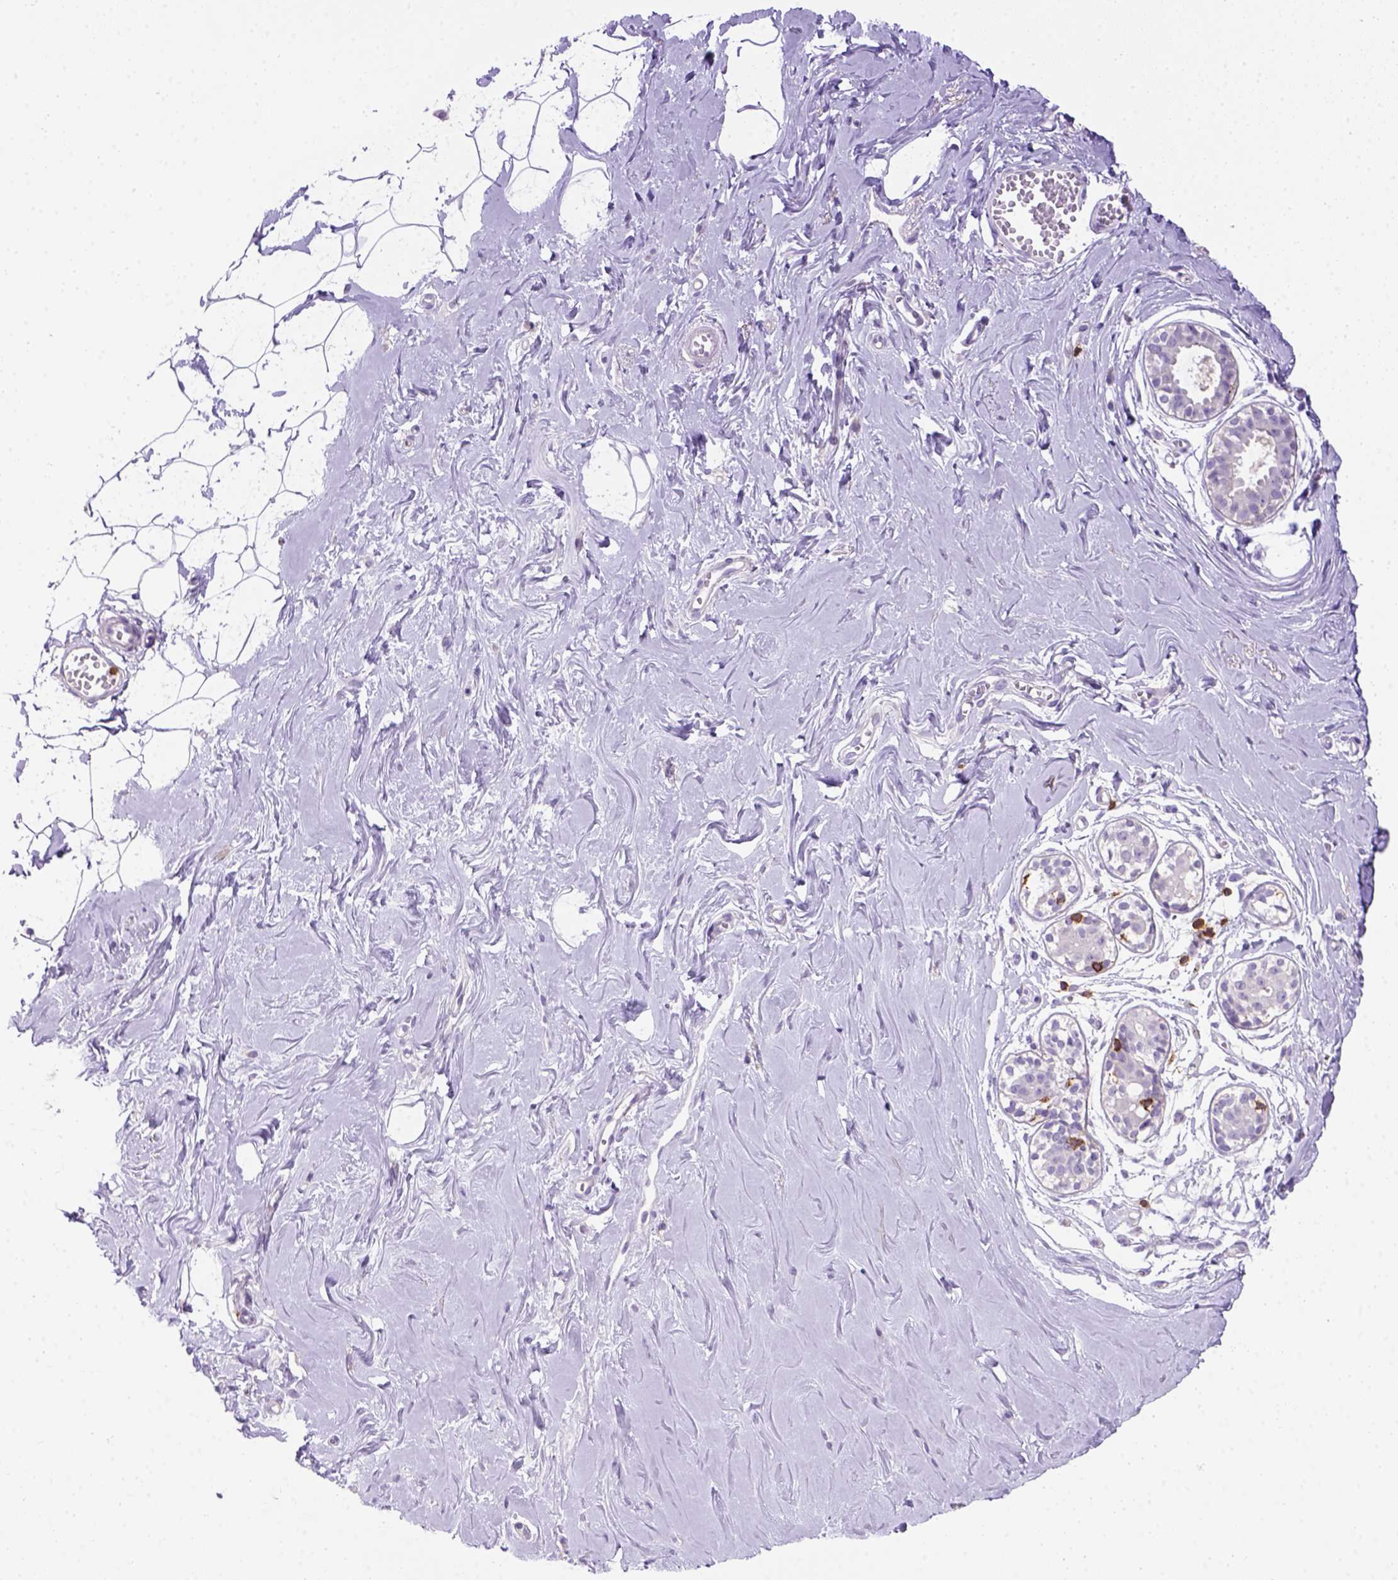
{"staining": {"intensity": "negative", "quantity": "none", "location": "none"}, "tissue": "breast", "cell_type": "Adipocytes", "image_type": "normal", "snomed": [{"axis": "morphology", "description": "Normal tissue, NOS"}, {"axis": "topography", "description": "Breast"}], "caption": "The immunohistochemistry image has no significant positivity in adipocytes of breast.", "gene": "CD3E", "patient": {"sex": "female", "age": 49}}